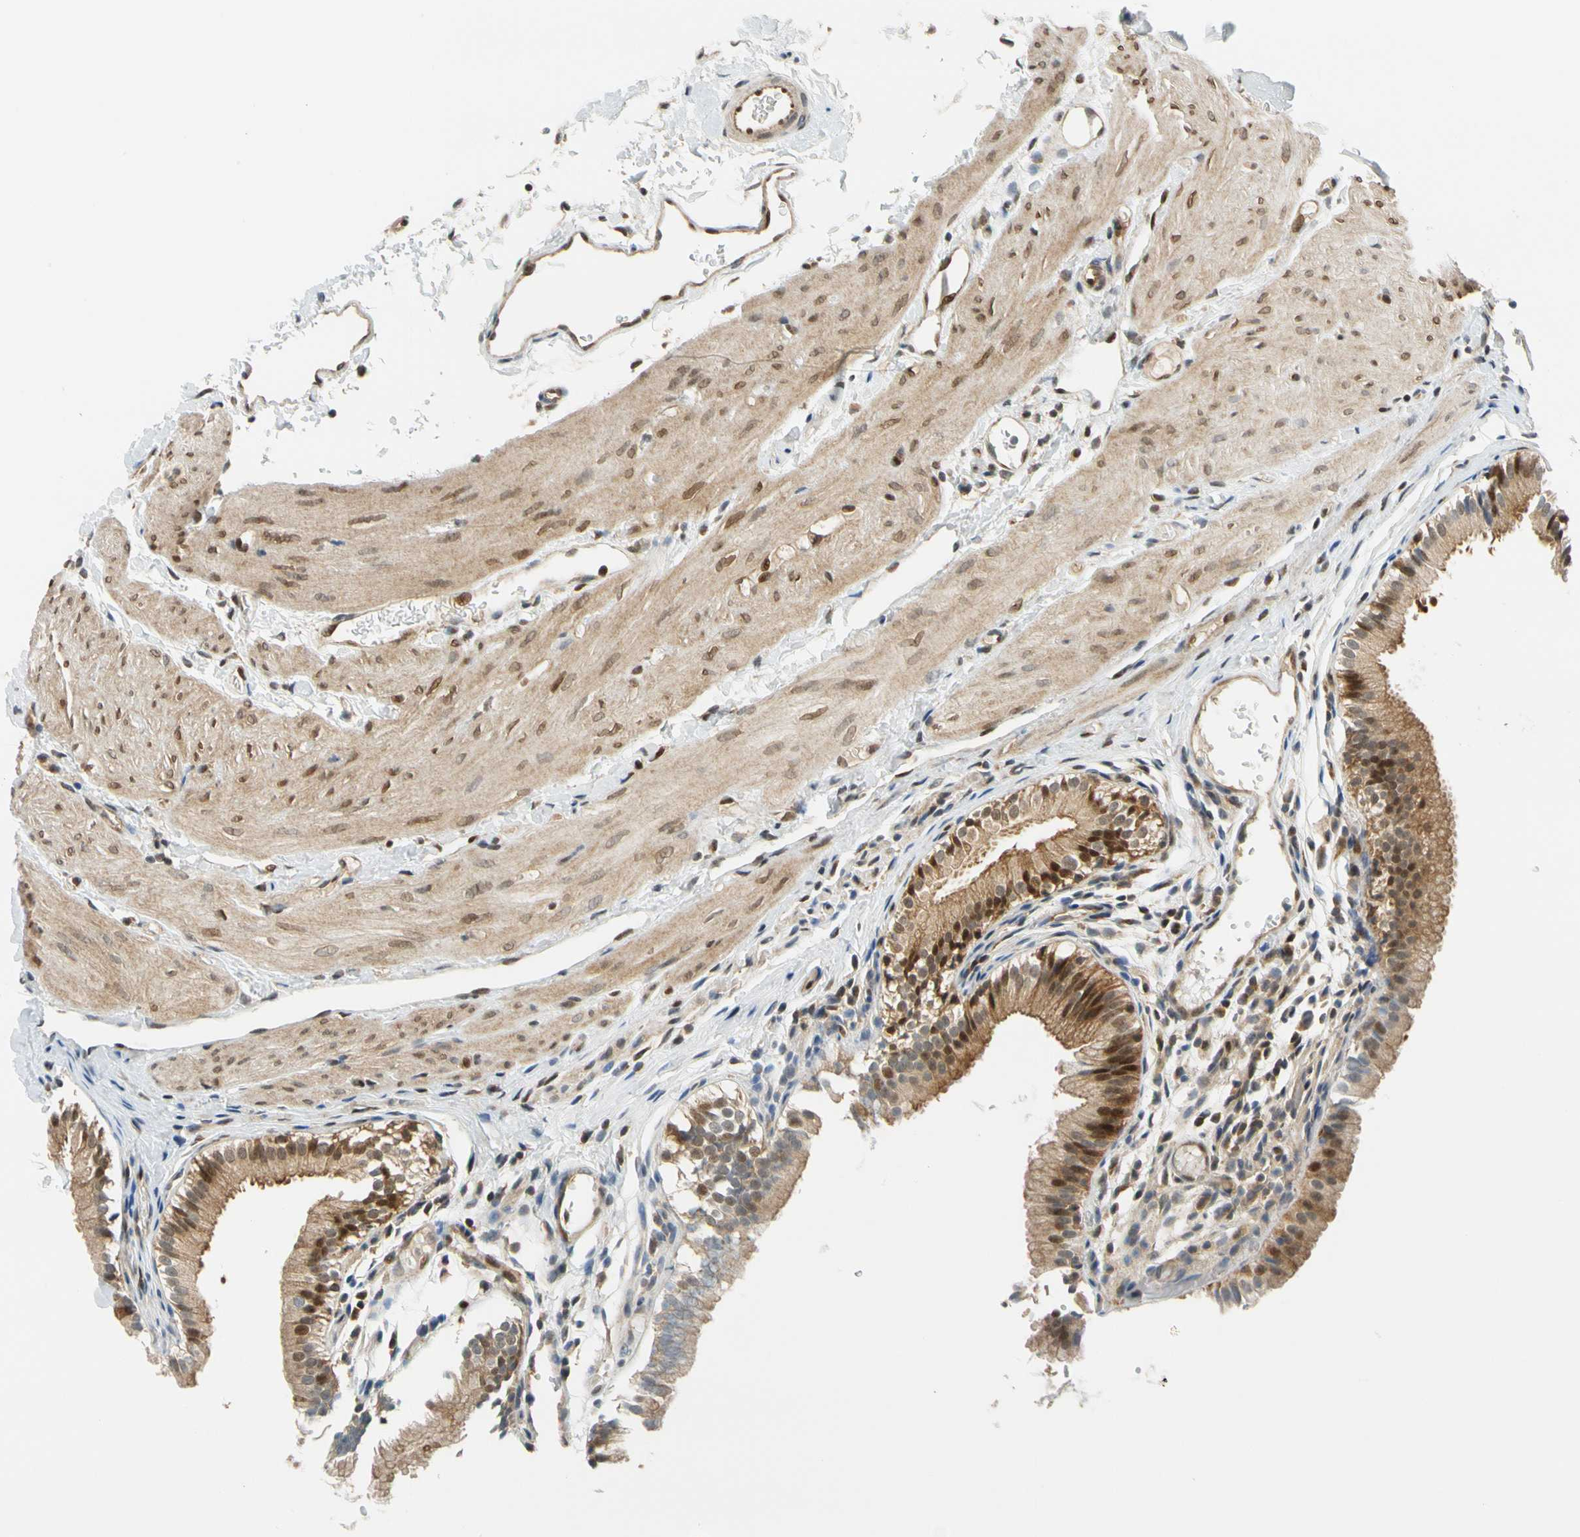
{"staining": {"intensity": "strong", "quantity": ">75%", "location": "cytoplasmic/membranous,nuclear"}, "tissue": "gallbladder", "cell_type": "Glandular cells", "image_type": "normal", "snomed": [{"axis": "morphology", "description": "Normal tissue, NOS"}, {"axis": "topography", "description": "Gallbladder"}], "caption": "Approximately >75% of glandular cells in normal gallbladder exhibit strong cytoplasmic/membranous,nuclear protein positivity as visualized by brown immunohistochemical staining.", "gene": "MAPK9", "patient": {"sex": "female", "age": 26}}